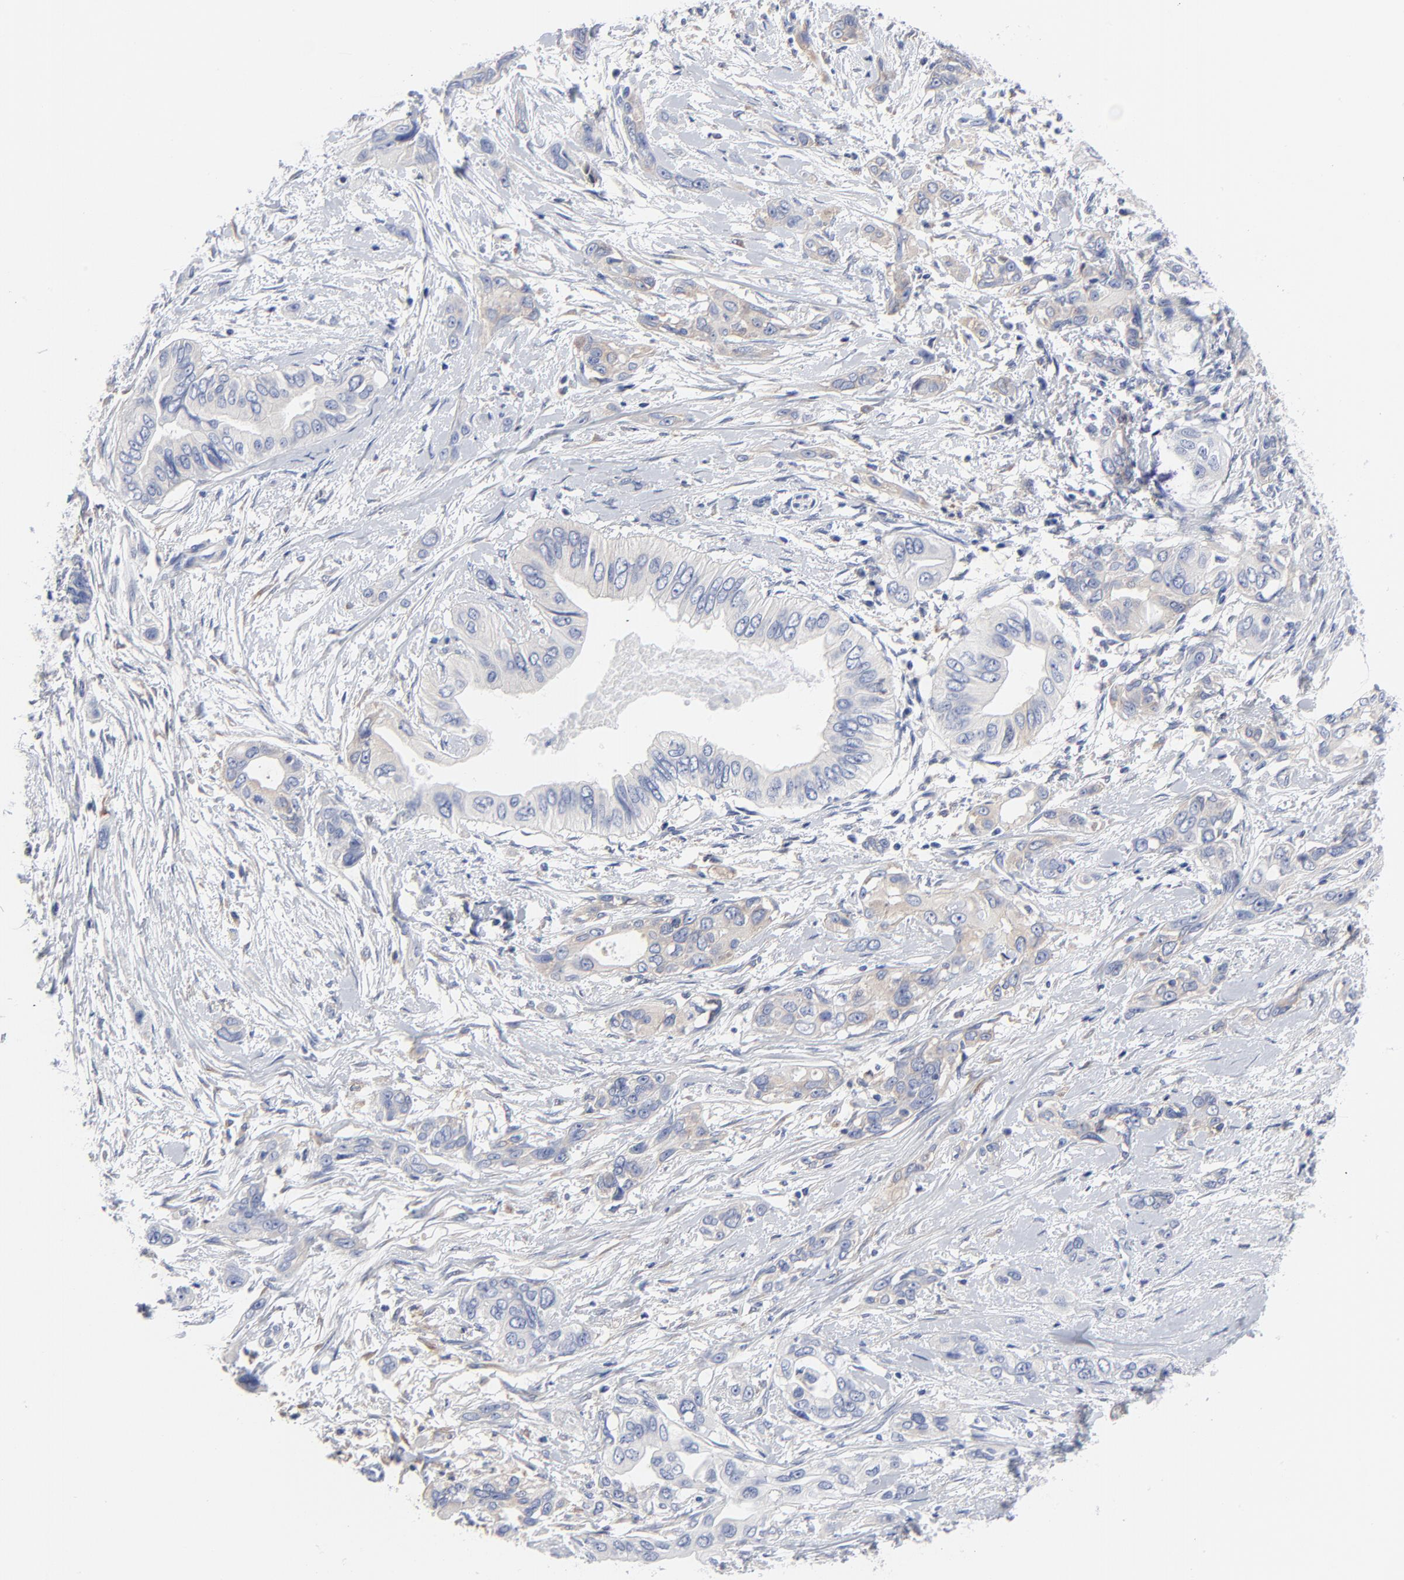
{"staining": {"intensity": "weak", "quantity": "<25%", "location": "cytoplasmic/membranous"}, "tissue": "pancreatic cancer", "cell_type": "Tumor cells", "image_type": "cancer", "snomed": [{"axis": "morphology", "description": "Adenocarcinoma, NOS"}, {"axis": "topography", "description": "Pancreas"}], "caption": "The micrograph shows no significant positivity in tumor cells of adenocarcinoma (pancreatic). Nuclei are stained in blue.", "gene": "STAT2", "patient": {"sex": "female", "age": 60}}